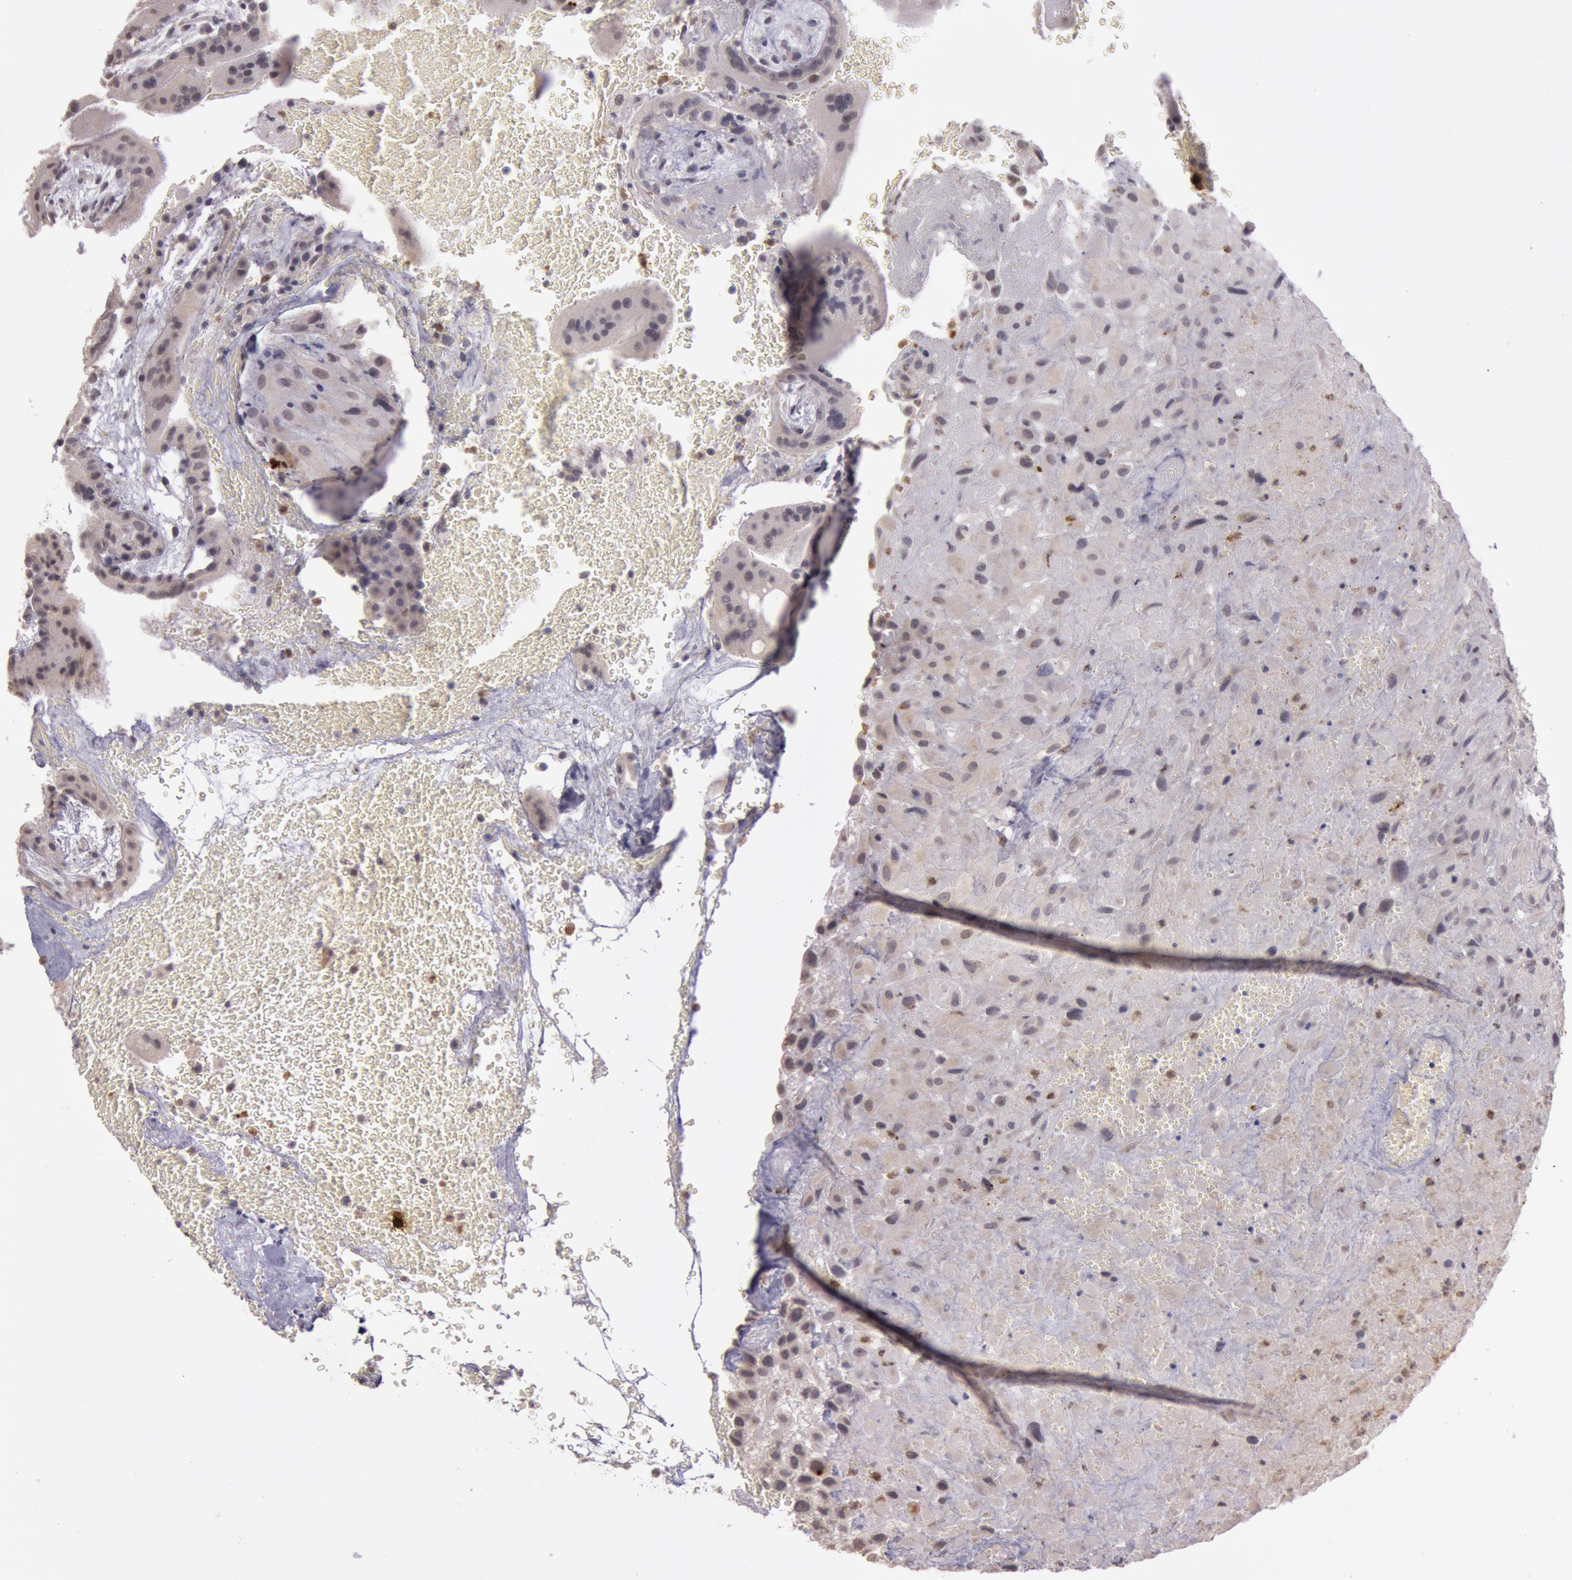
{"staining": {"intensity": "negative", "quantity": "none", "location": "none"}, "tissue": "placenta", "cell_type": "Decidual cells", "image_type": "normal", "snomed": [{"axis": "morphology", "description": "Normal tissue, NOS"}, {"axis": "topography", "description": "Placenta"}], "caption": "High power microscopy histopathology image of an immunohistochemistry histopathology image of benign placenta, revealing no significant staining in decidual cells. (DAB (3,3'-diaminobenzidine) IHC visualized using brightfield microscopy, high magnification).", "gene": "KDM6A", "patient": {"sex": "female", "age": 19}}